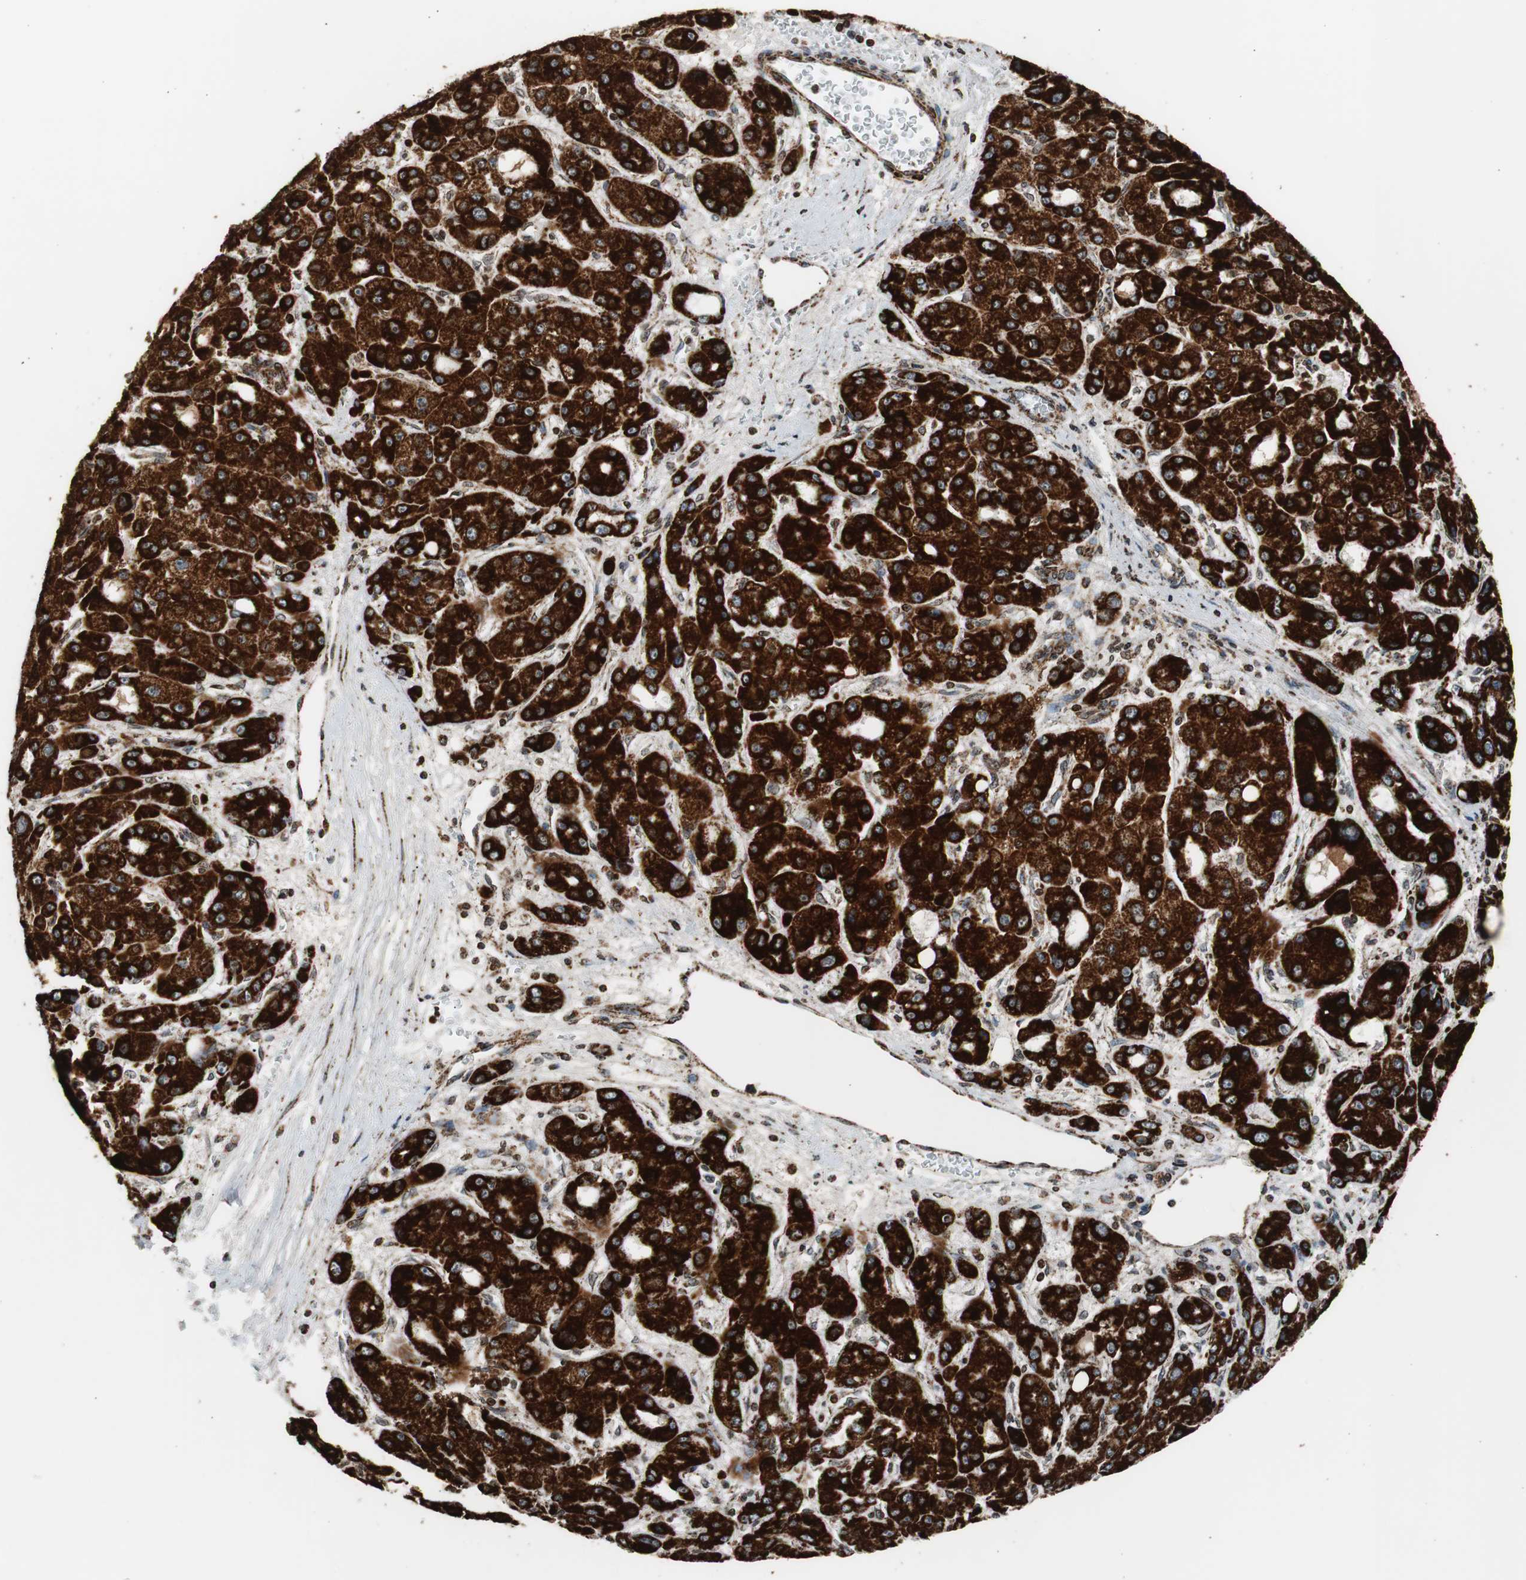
{"staining": {"intensity": "strong", "quantity": ">75%", "location": "cytoplasmic/membranous"}, "tissue": "liver cancer", "cell_type": "Tumor cells", "image_type": "cancer", "snomed": [{"axis": "morphology", "description": "Carcinoma, Hepatocellular, NOS"}, {"axis": "topography", "description": "Liver"}], "caption": "Immunohistochemical staining of liver cancer reveals high levels of strong cytoplasmic/membranous protein staining in about >75% of tumor cells.", "gene": "HSPA9", "patient": {"sex": "male", "age": 55}}